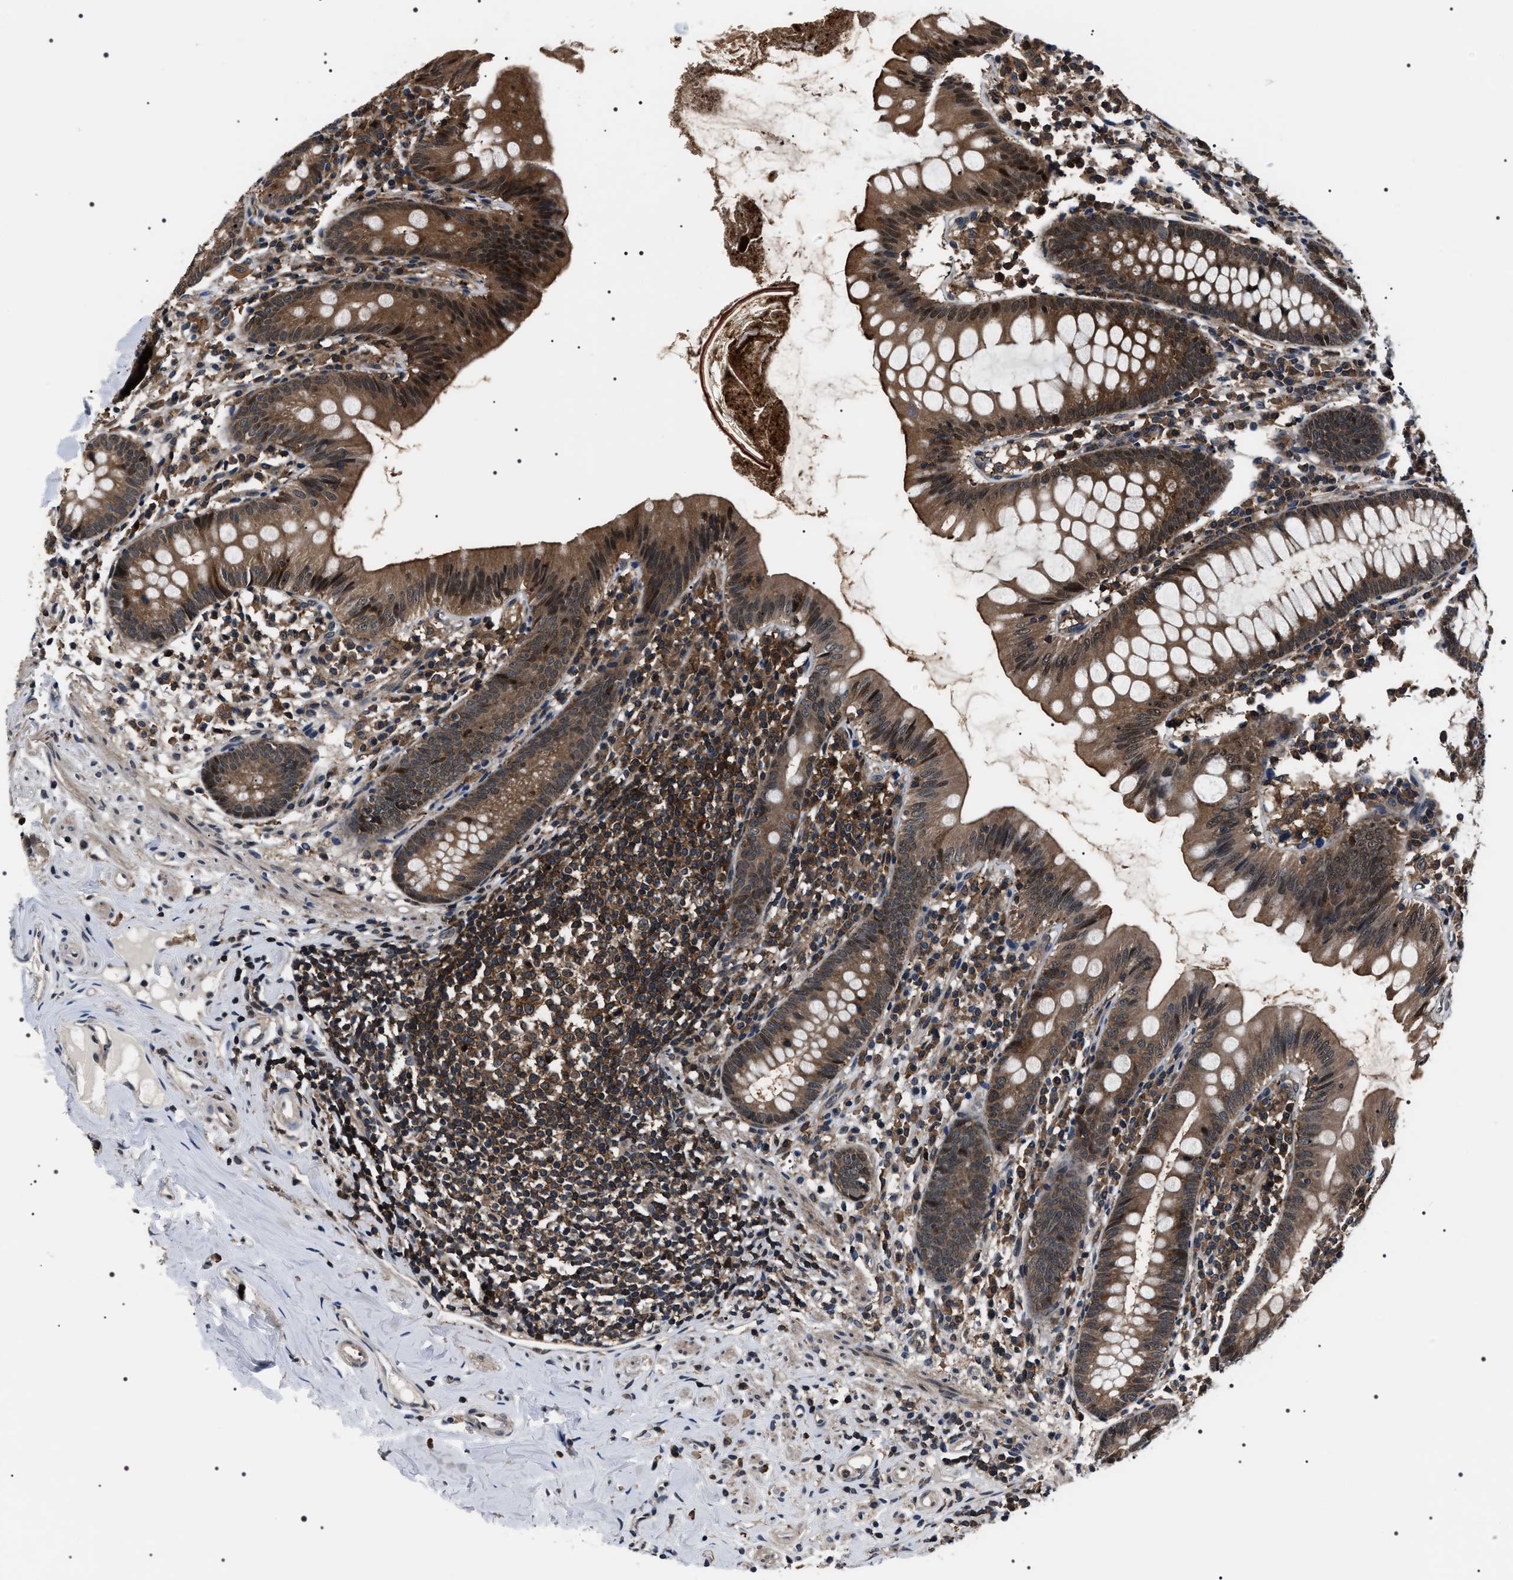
{"staining": {"intensity": "moderate", "quantity": ">75%", "location": "cytoplasmic/membranous,nuclear"}, "tissue": "appendix", "cell_type": "Glandular cells", "image_type": "normal", "snomed": [{"axis": "morphology", "description": "Normal tissue, NOS"}, {"axis": "topography", "description": "Appendix"}], "caption": "Unremarkable appendix demonstrates moderate cytoplasmic/membranous,nuclear expression in approximately >75% of glandular cells.", "gene": "SIPA1", "patient": {"sex": "male", "age": 52}}